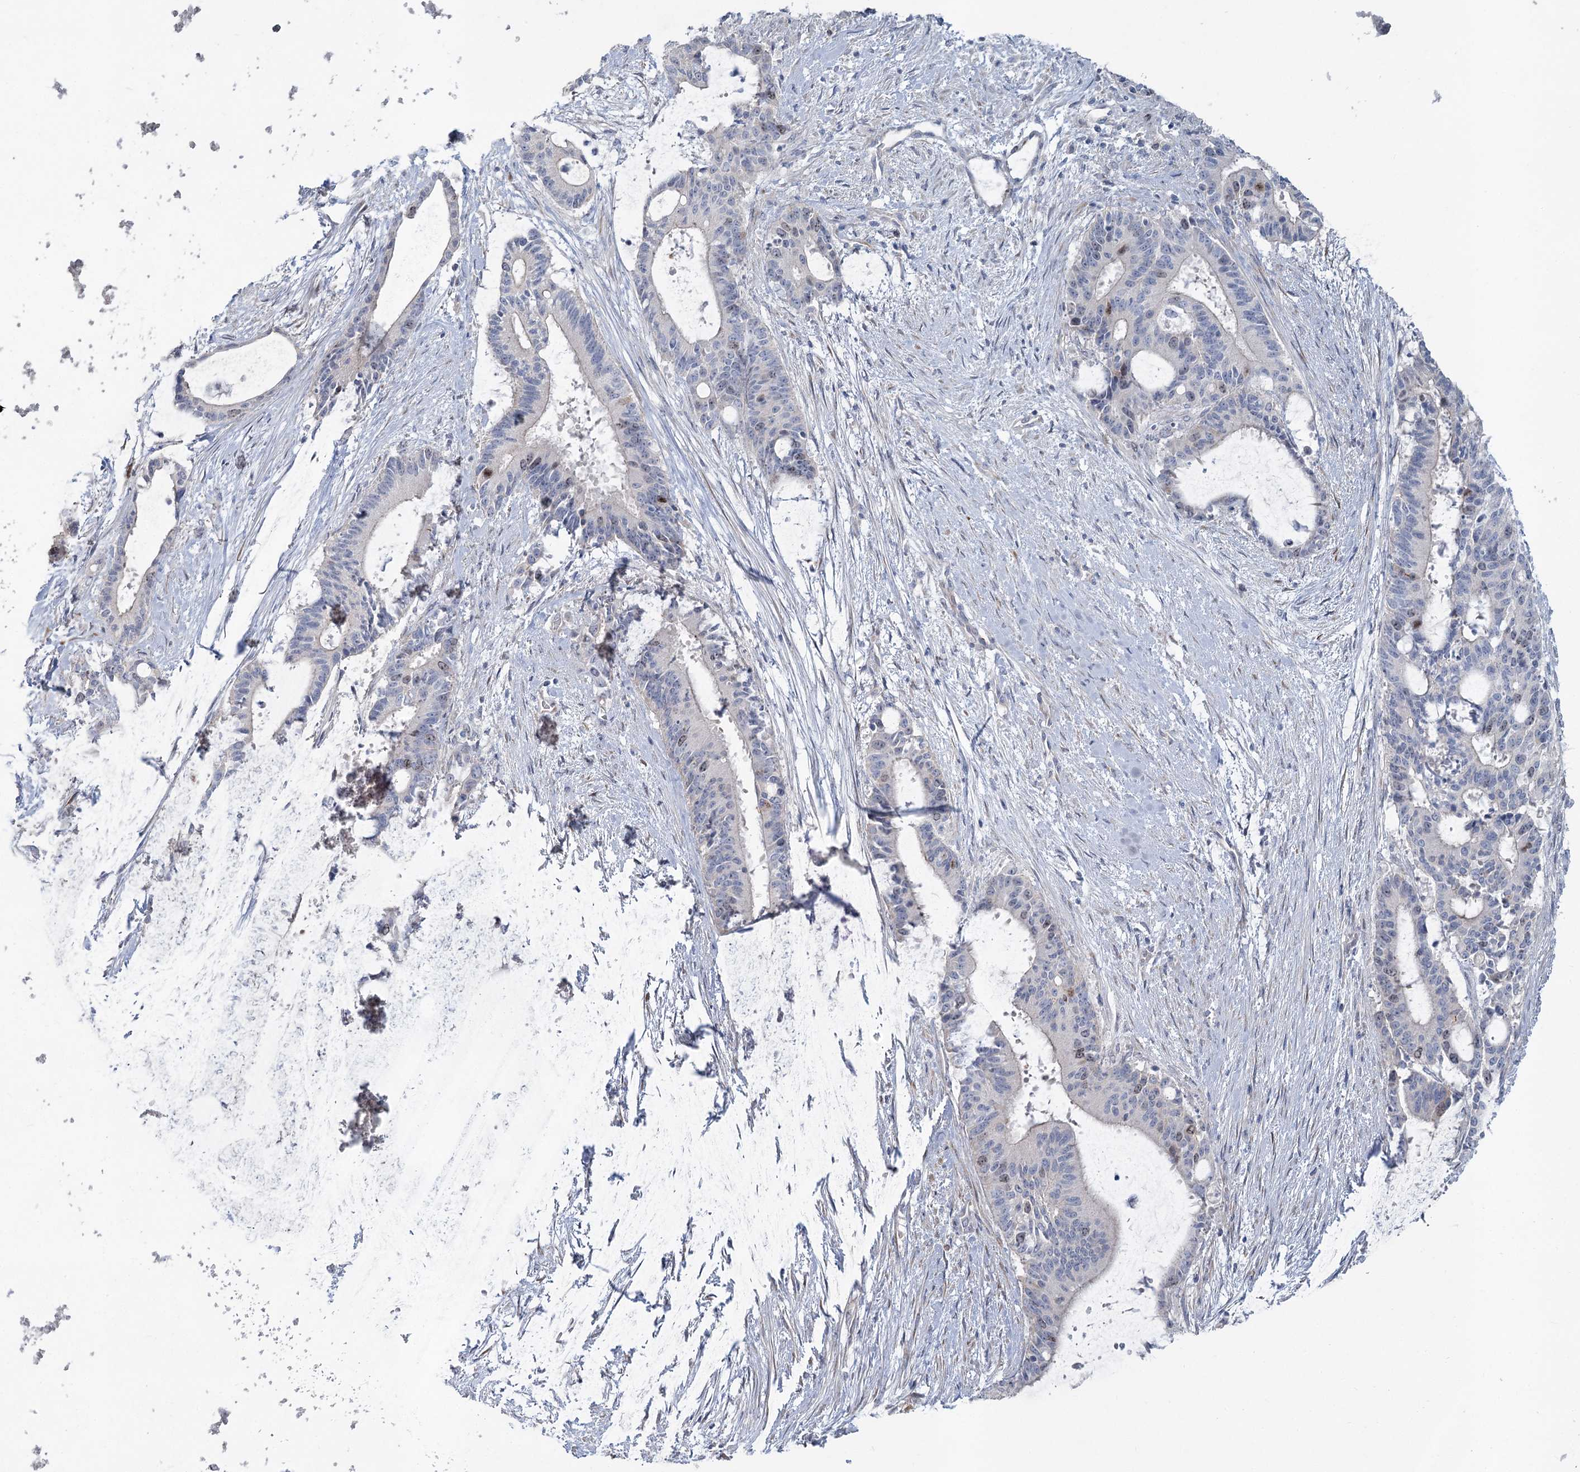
{"staining": {"intensity": "weak", "quantity": "<25%", "location": "nuclear"}, "tissue": "liver cancer", "cell_type": "Tumor cells", "image_type": "cancer", "snomed": [{"axis": "morphology", "description": "Normal tissue, NOS"}, {"axis": "morphology", "description": "Cholangiocarcinoma"}, {"axis": "topography", "description": "Liver"}, {"axis": "topography", "description": "Peripheral nerve tissue"}], "caption": "A high-resolution histopathology image shows IHC staining of liver cholangiocarcinoma, which displays no significant expression in tumor cells.", "gene": "ABITRAM", "patient": {"sex": "female", "age": 73}}